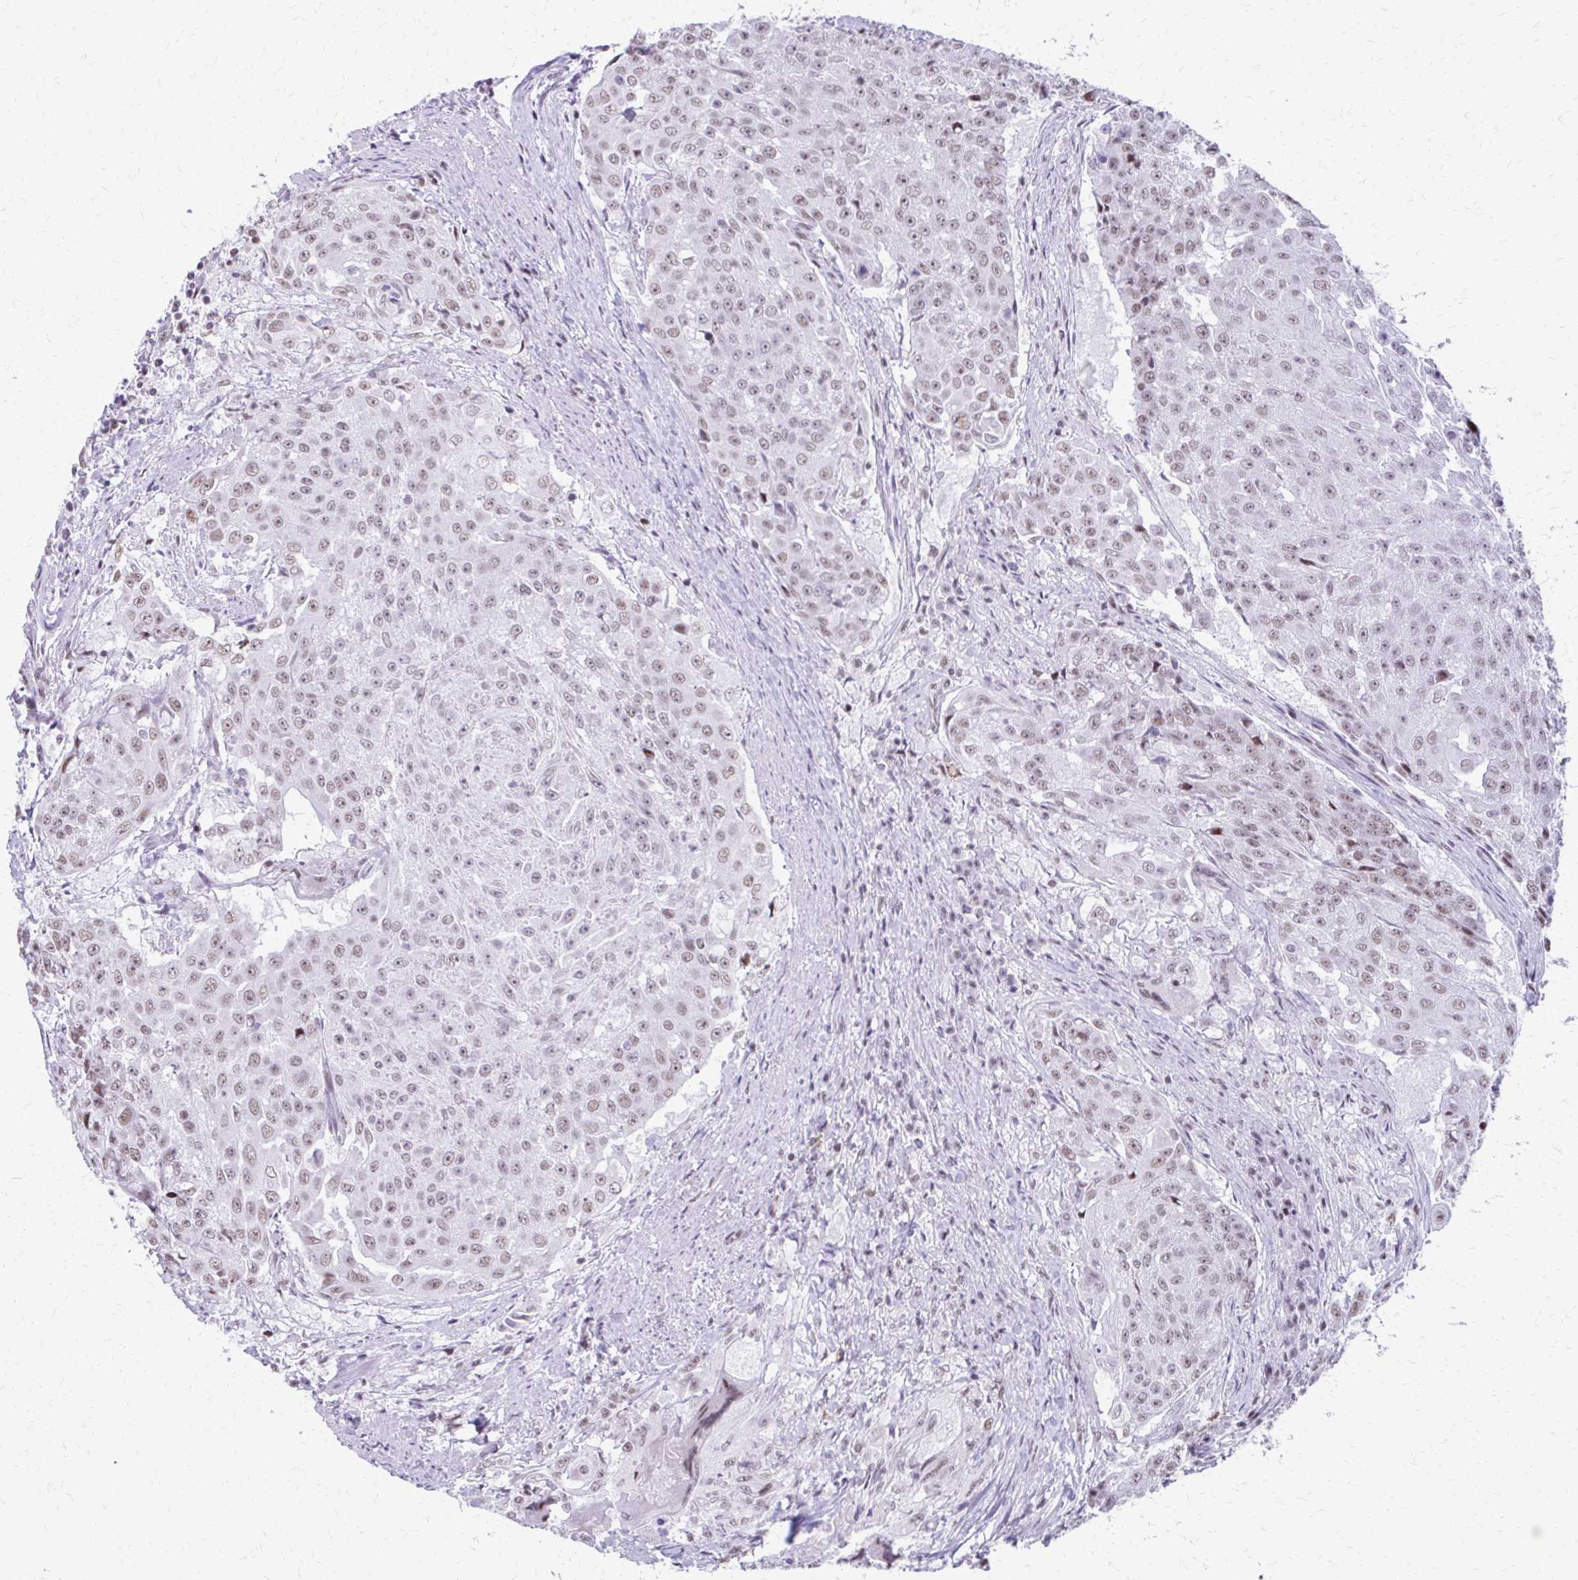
{"staining": {"intensity": "weak", "quantity": ">75%", "location": "nuclear"}, "tissue": "urothelial cancer", "cell_type": "Tumor cells", "image_type": "cancer", "snomed": [{"axis": "morphology", "description": "Urothelial carcinoma, High grade"}, {"axis": "topography", "description": "Urinary bladder"}], "caption": "Human urothelial carcinoma (high-grade) stained with a protein marker shows weak staining in tumor cells.", "gene": "SS18", "patient": {"sex": "female", "age": 63}}